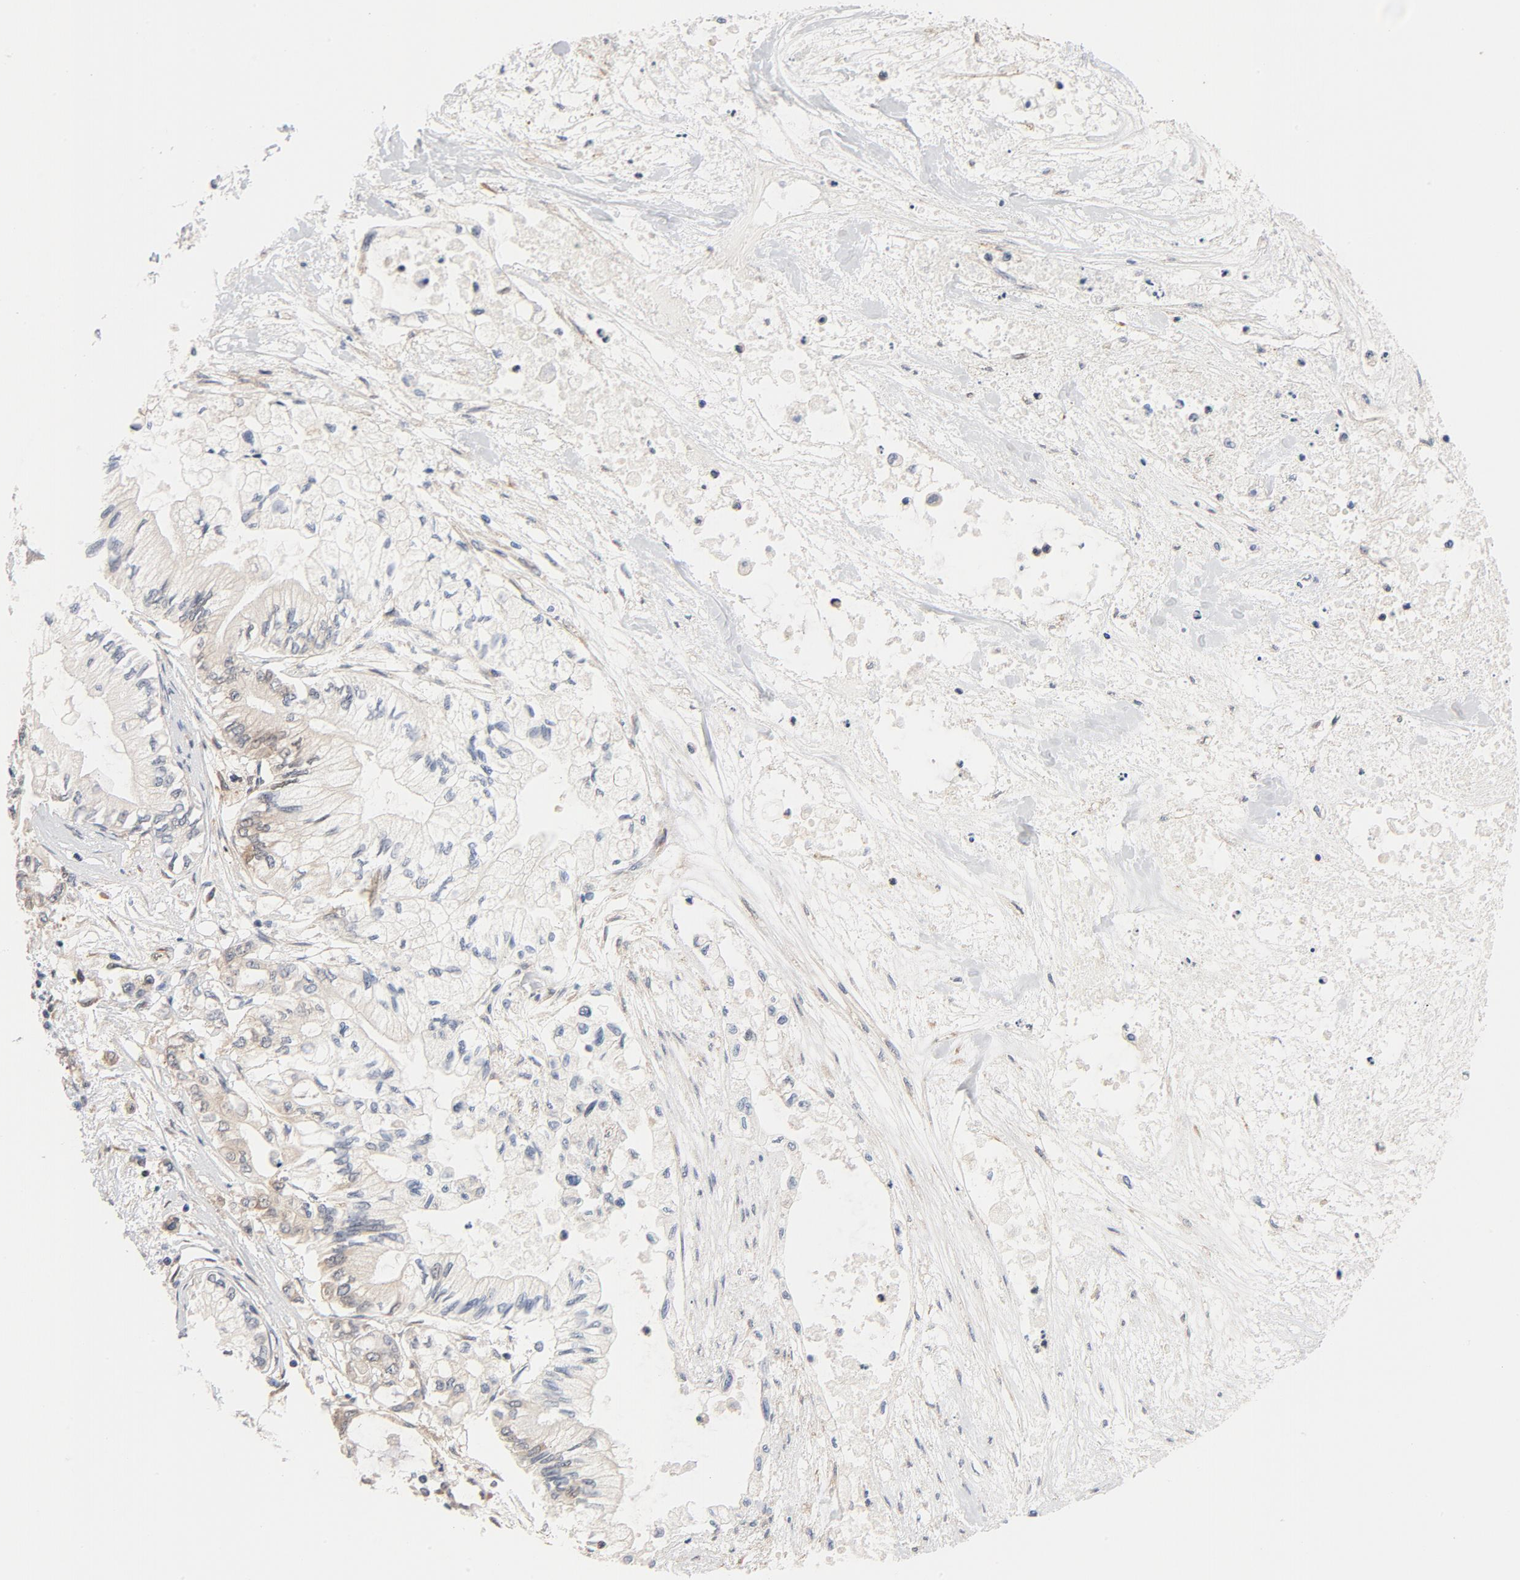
{"staining": {"intensity": "weak", "quantity": ">75%", "location": "cytoplasmic/membranous"}, "tissue": "pancreatic cancer", "cell_type": "Tumor cells", "image_type": "cancer", "snomed": [{"axis": "morphology", "description": "Adenocarcinoma, NOS"}, {"axis": "topography", "description": "Pancreas"}], "caption": "Immunohistochemical staining of pancreatic adenocarcinoma demonstrates low levels of weak cytoplasmic/membranous protein expression in approximately >75% of tumor cells.", "gene": "EIF4E", "patient": {"sex": "male", "age": 79}}